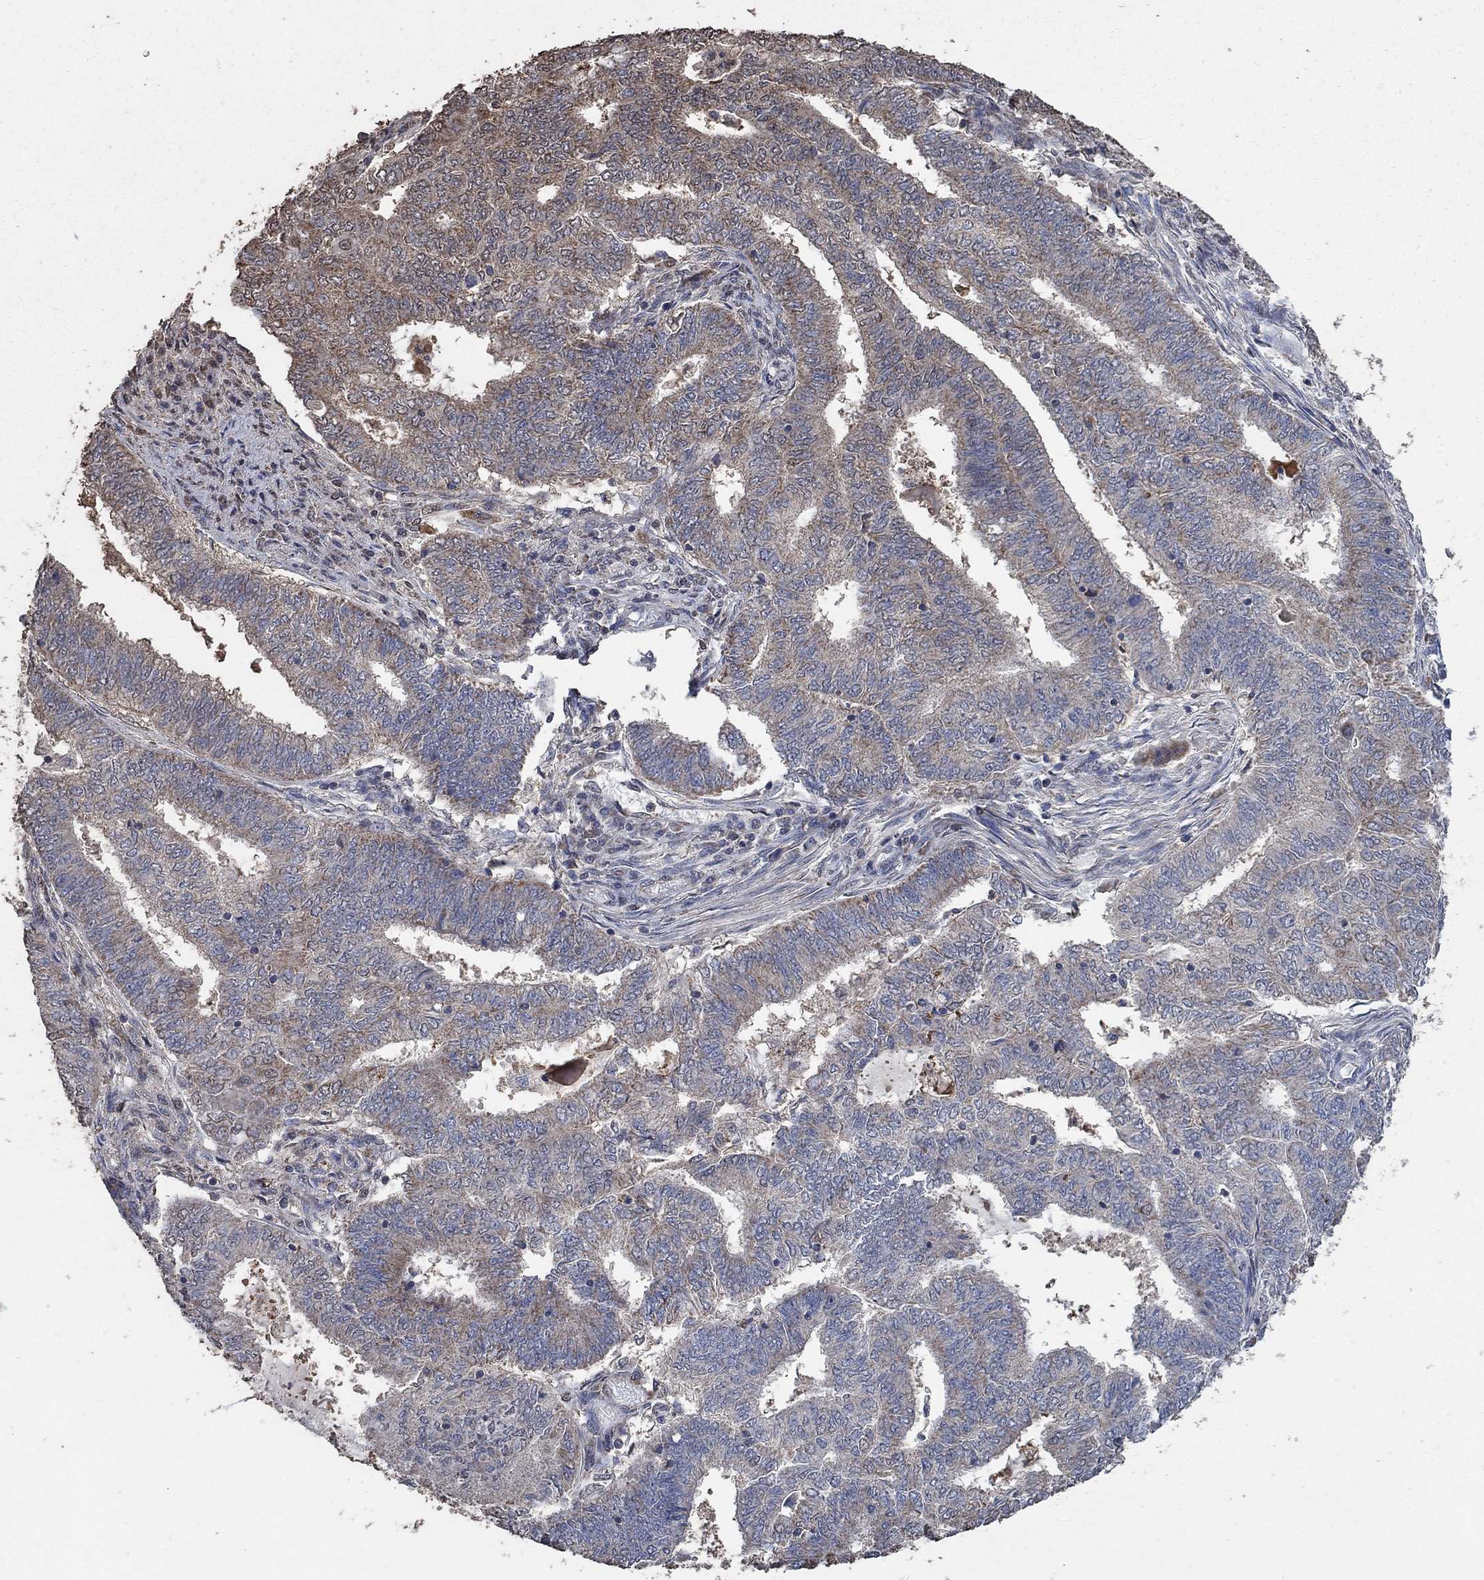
{"staining": {"intensity": "strong", "quantity": "<25%", "location": "cytoplasmic/membranous"}, "tissue": "endometrial cancer", "cell_type": "Tumor cells", "image_type": "cancer", "snomed": [{"axis": "morphology", "description": "Adenocarcinoma, NOS"}, {"axis": "topography", "description": "Endometrium"}], "caption": "Brown immunohistochemical staining in human endometrial cancer exhibits strong cytoplasmic/membranous expression in approximately <25% of tumor cells.", "gene": "MRPS24", "patient": {"sex": "female", "age": 62}}